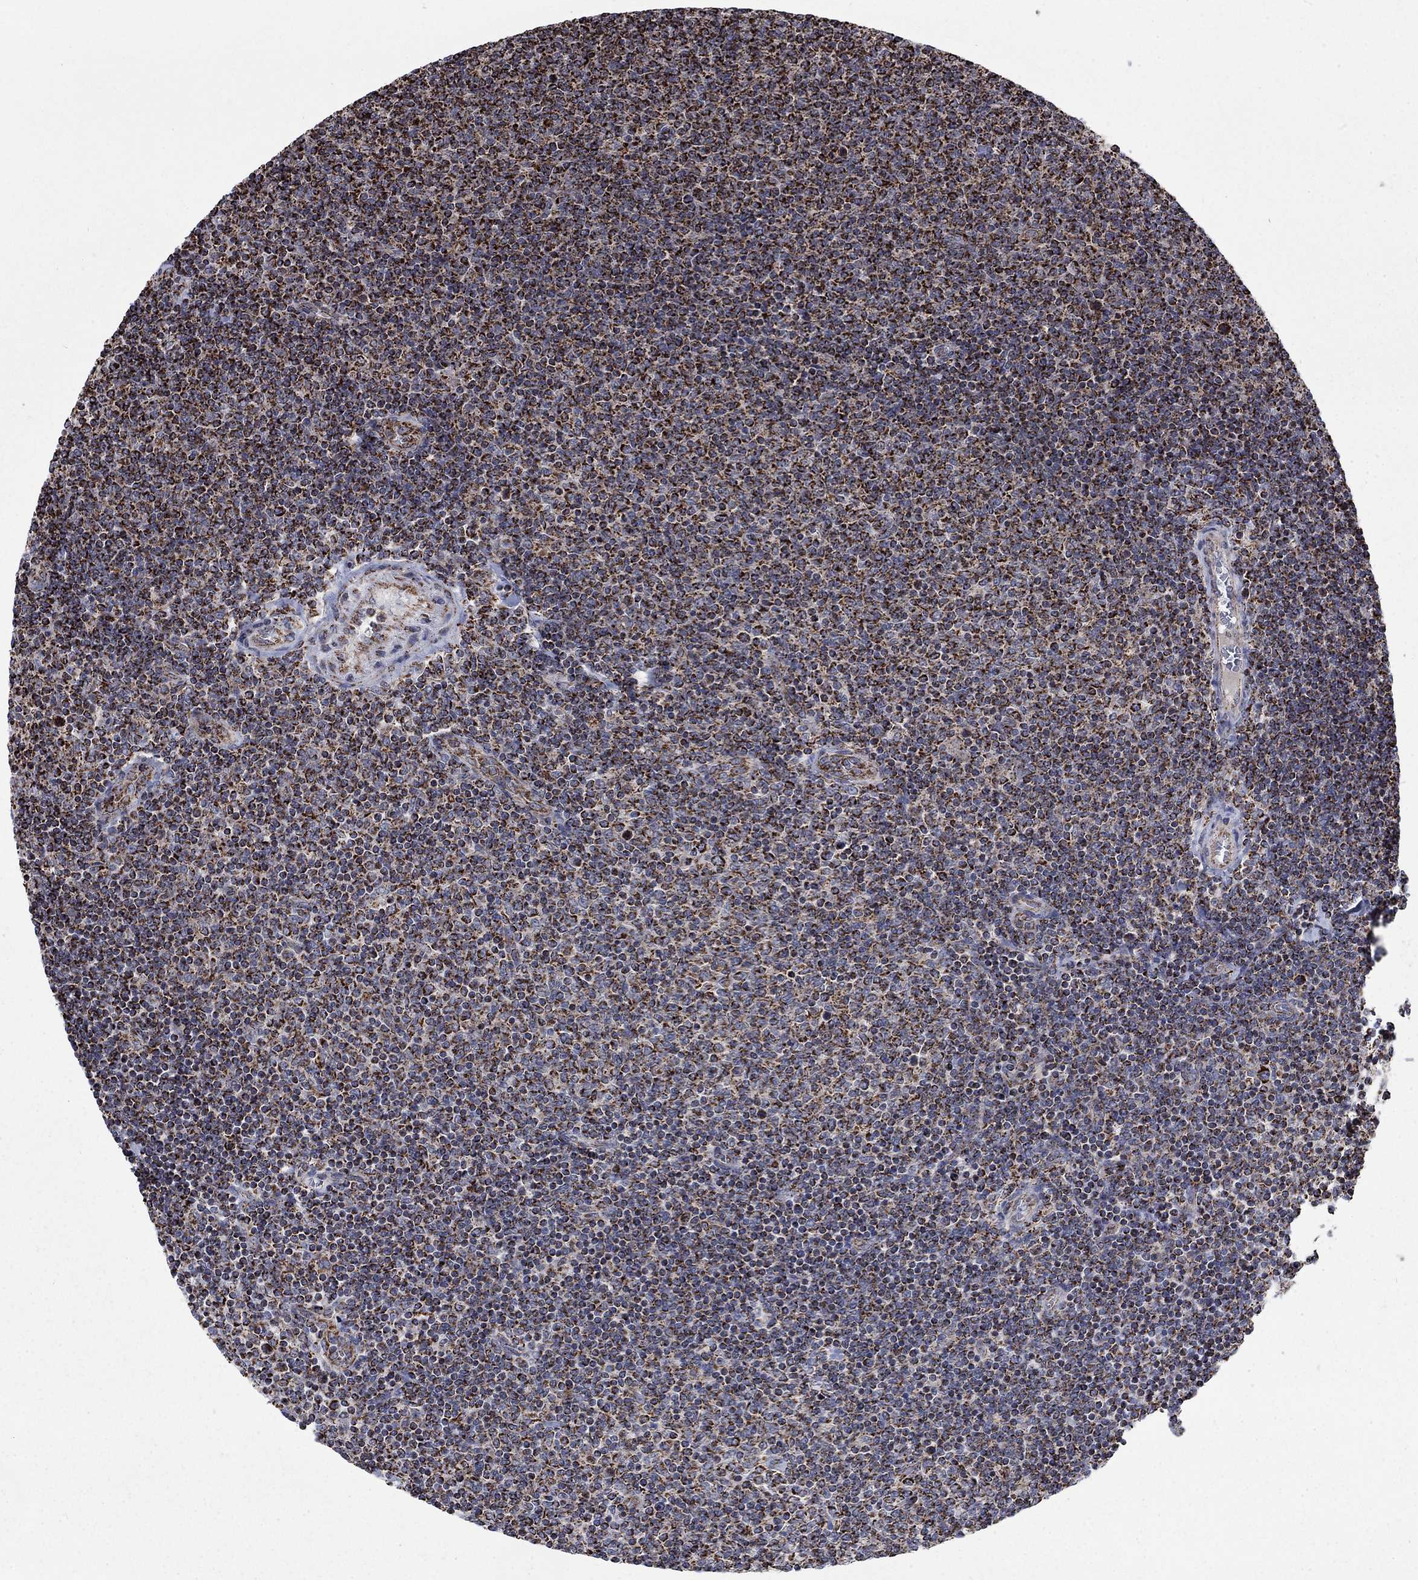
{"staining": {"intensity": "strong", "quantity": ">75%", "location": "cytoplasmic/membranous"}, "tissue": "lymphoma", "cell_type": "Tumor cells", "image_type": "cancer", "snomed": [{"axis": "morphology", "description": "Malignant lymphoma, non-Hodgkin's type, Low grade"}, {"axis": "topography", "description": "Lymph node"}], "caption": "Protein expression analysis of human lymphoma reveals strong cytoplasmic/membranous positivity in about >75% of tumor cells. The staining was performed using DAB (3,3'-diaminobenzidine) to visualize the protein expression in brown, while the nuclei were stained in blue with hematoxylin (Magnification: 20x).", "gene": "MOAP1", "patient": {"sex": "male", "age": 52}}